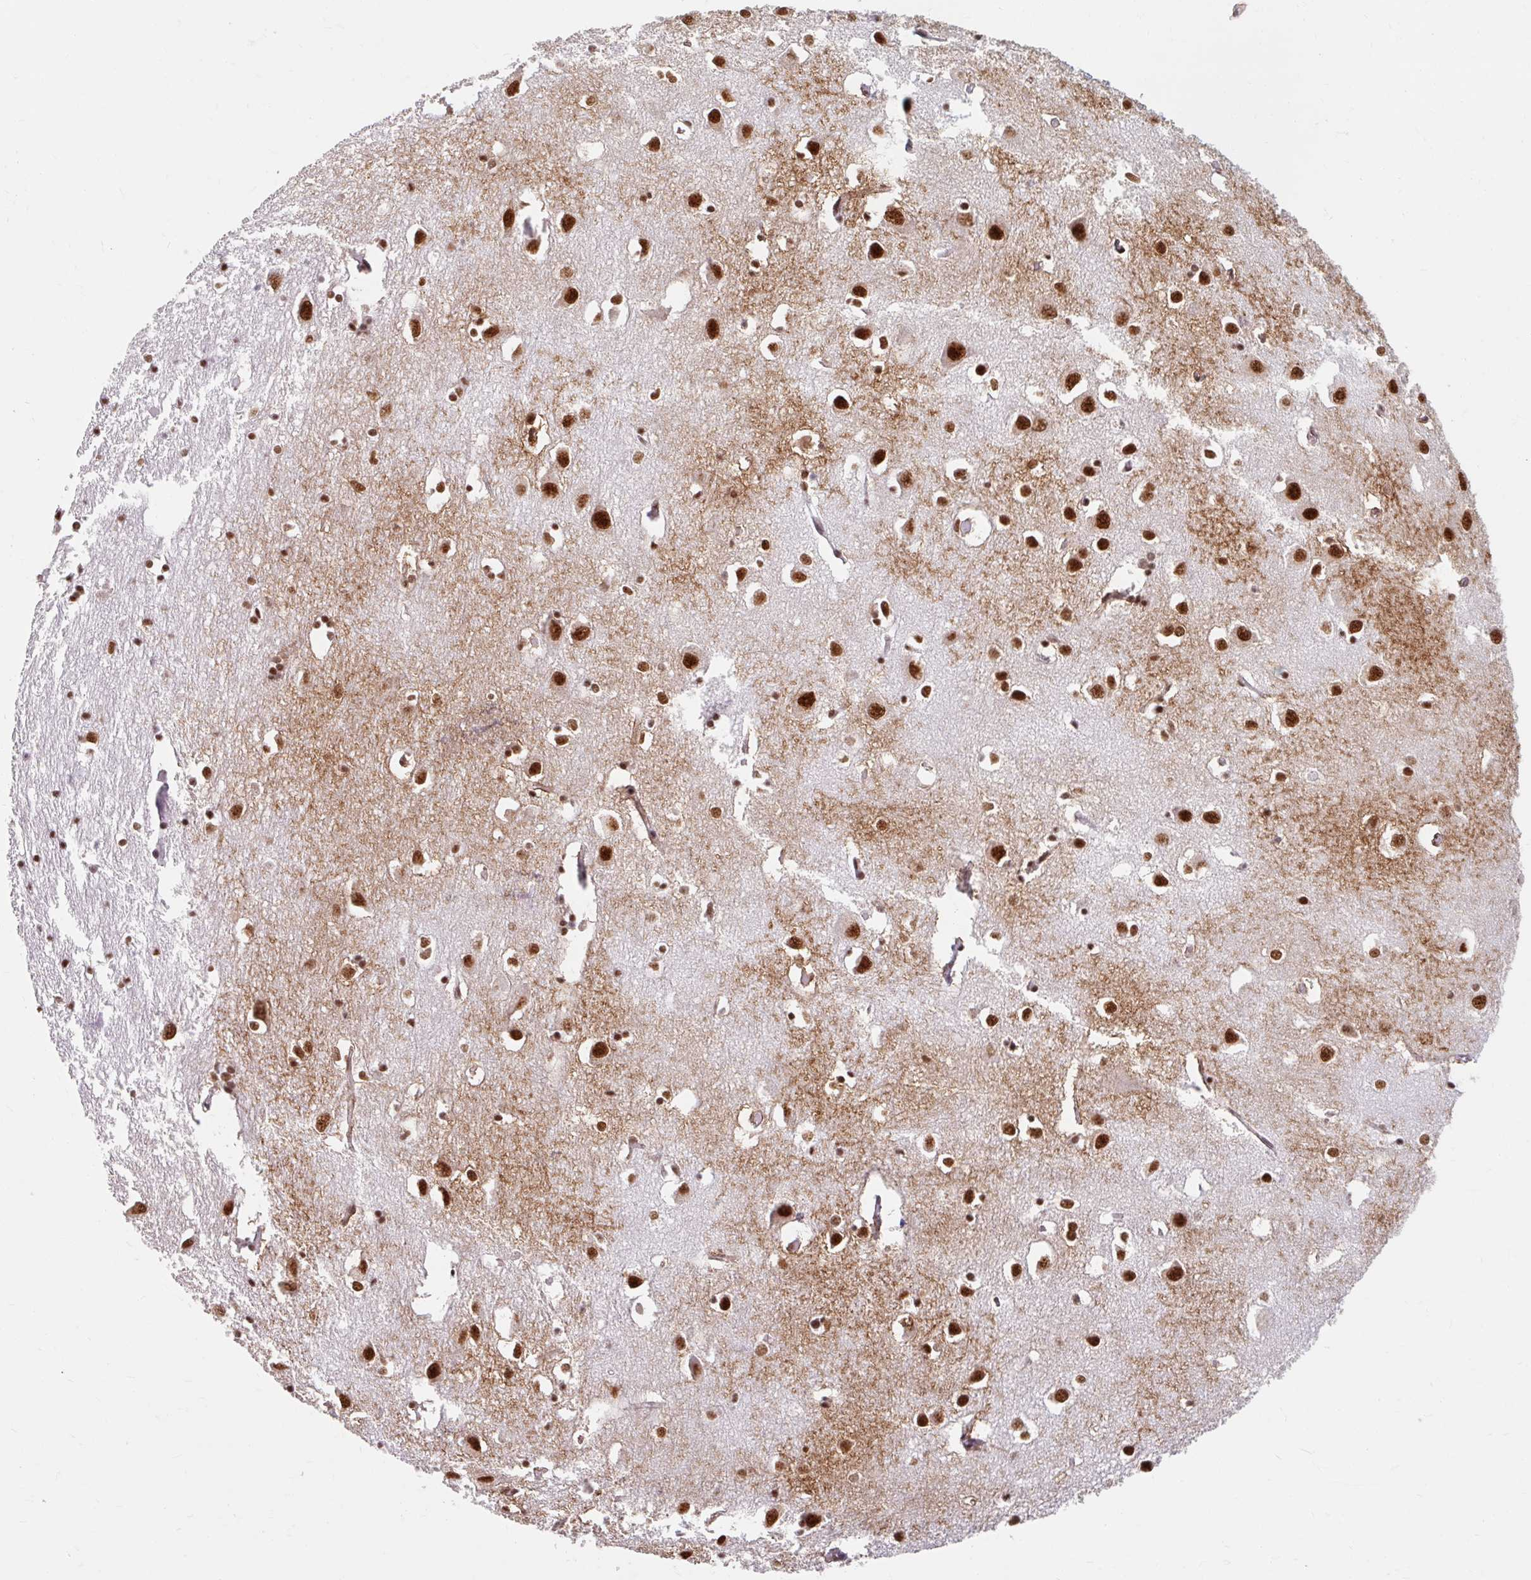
{"staining": {"intensity": "weak", "quantity": ">75%", "location": "nuclear"}, "tissue": "cerebral cortex", "cell_type": "Endothelial cells", "image_type": "normal", "snomed": [{"axis": "morphology", "description": "Normal tissue, NOS"}, {"axis": "topography", "description": "Cerebral cortex"}], "caption": "Protein expression analysis of benign human cerebral cortex reveals weak nuclear staining in approximately >75% of endothelial cells.", "gene": "SRSF10", "patient": {"sex": "male", "age": 70}}